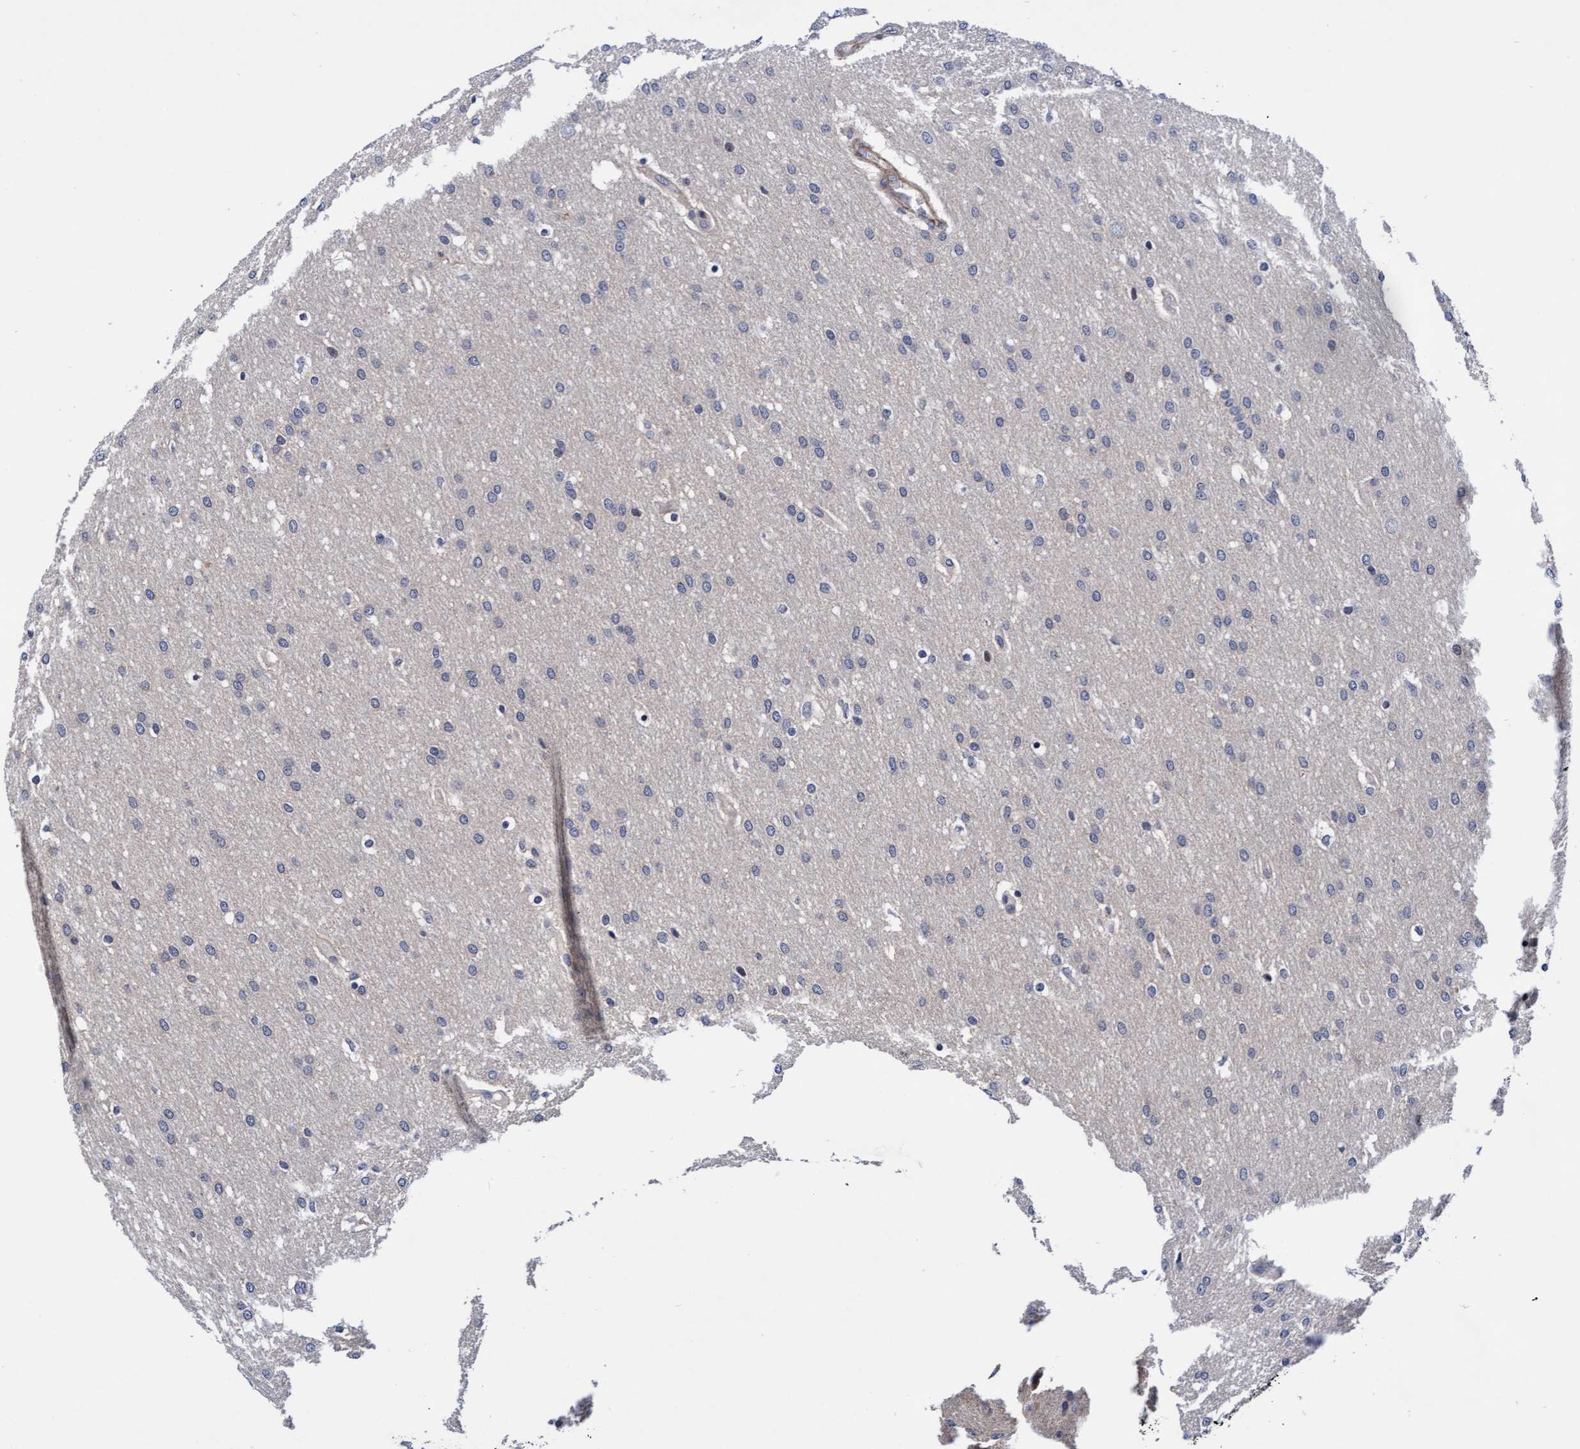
{"staining": {"intensity": "negative", "quantity": "none", "location": "none"}, "tissue": "glioma", "cell_type": "Tumor cells", "image_type": "cancer", "snomed": [{"axis": "morphology", "description": "Glioma, malignant, Low grade"}, {"axis": "topography", "description": "Brain"}], "caption": "Immunohistochemistry micrograph of glioma stained for a protein (brown), which displays no staining in tumor cells.", "gene": "EFCAB13", "patient": {"sex": "female", "age": 37}}